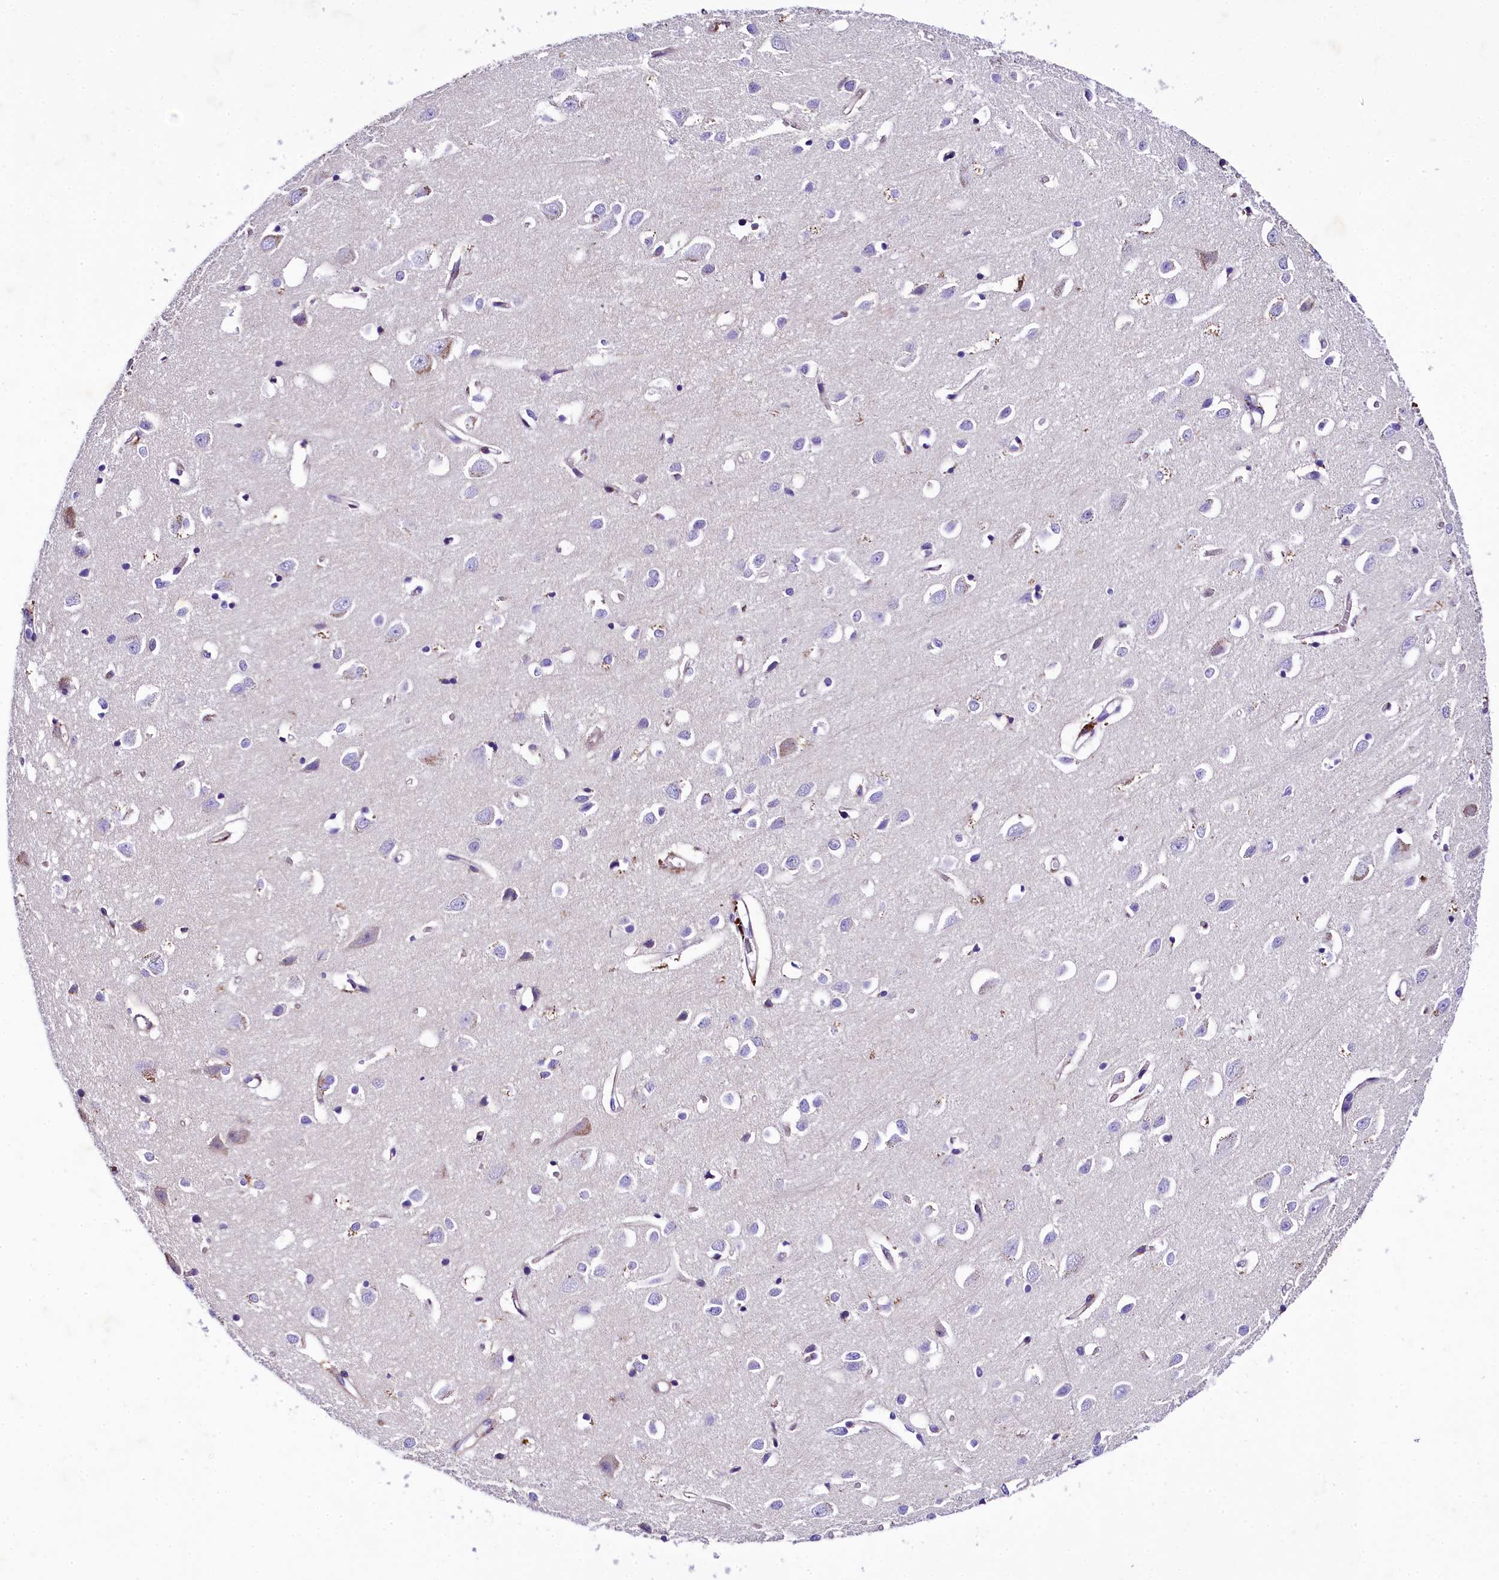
{"staining": {"intensity": "negative", "quantity": "none", "location": "none"}, "tissue": "cerebral cortex", "cell_type": "Endothelial cells", "image_type": "normal", "snomed": [{"axis": "morphology", "description": "Normal tissue, NOS"}, {"axis": "topography", "description": "Cerebral cortex"}], "caption": "IHC of benign human cerebral cortex demonstrates no positivity in endothelial cells. Brightfield microscopy of immunohistochemistry stained with DAB (3,3'-diaminobenzidine) (brown) and hematoxylin (blue), captured at high magnification.", "gene": "SOD3", "patient": {"sex": "female", "age": 64}}